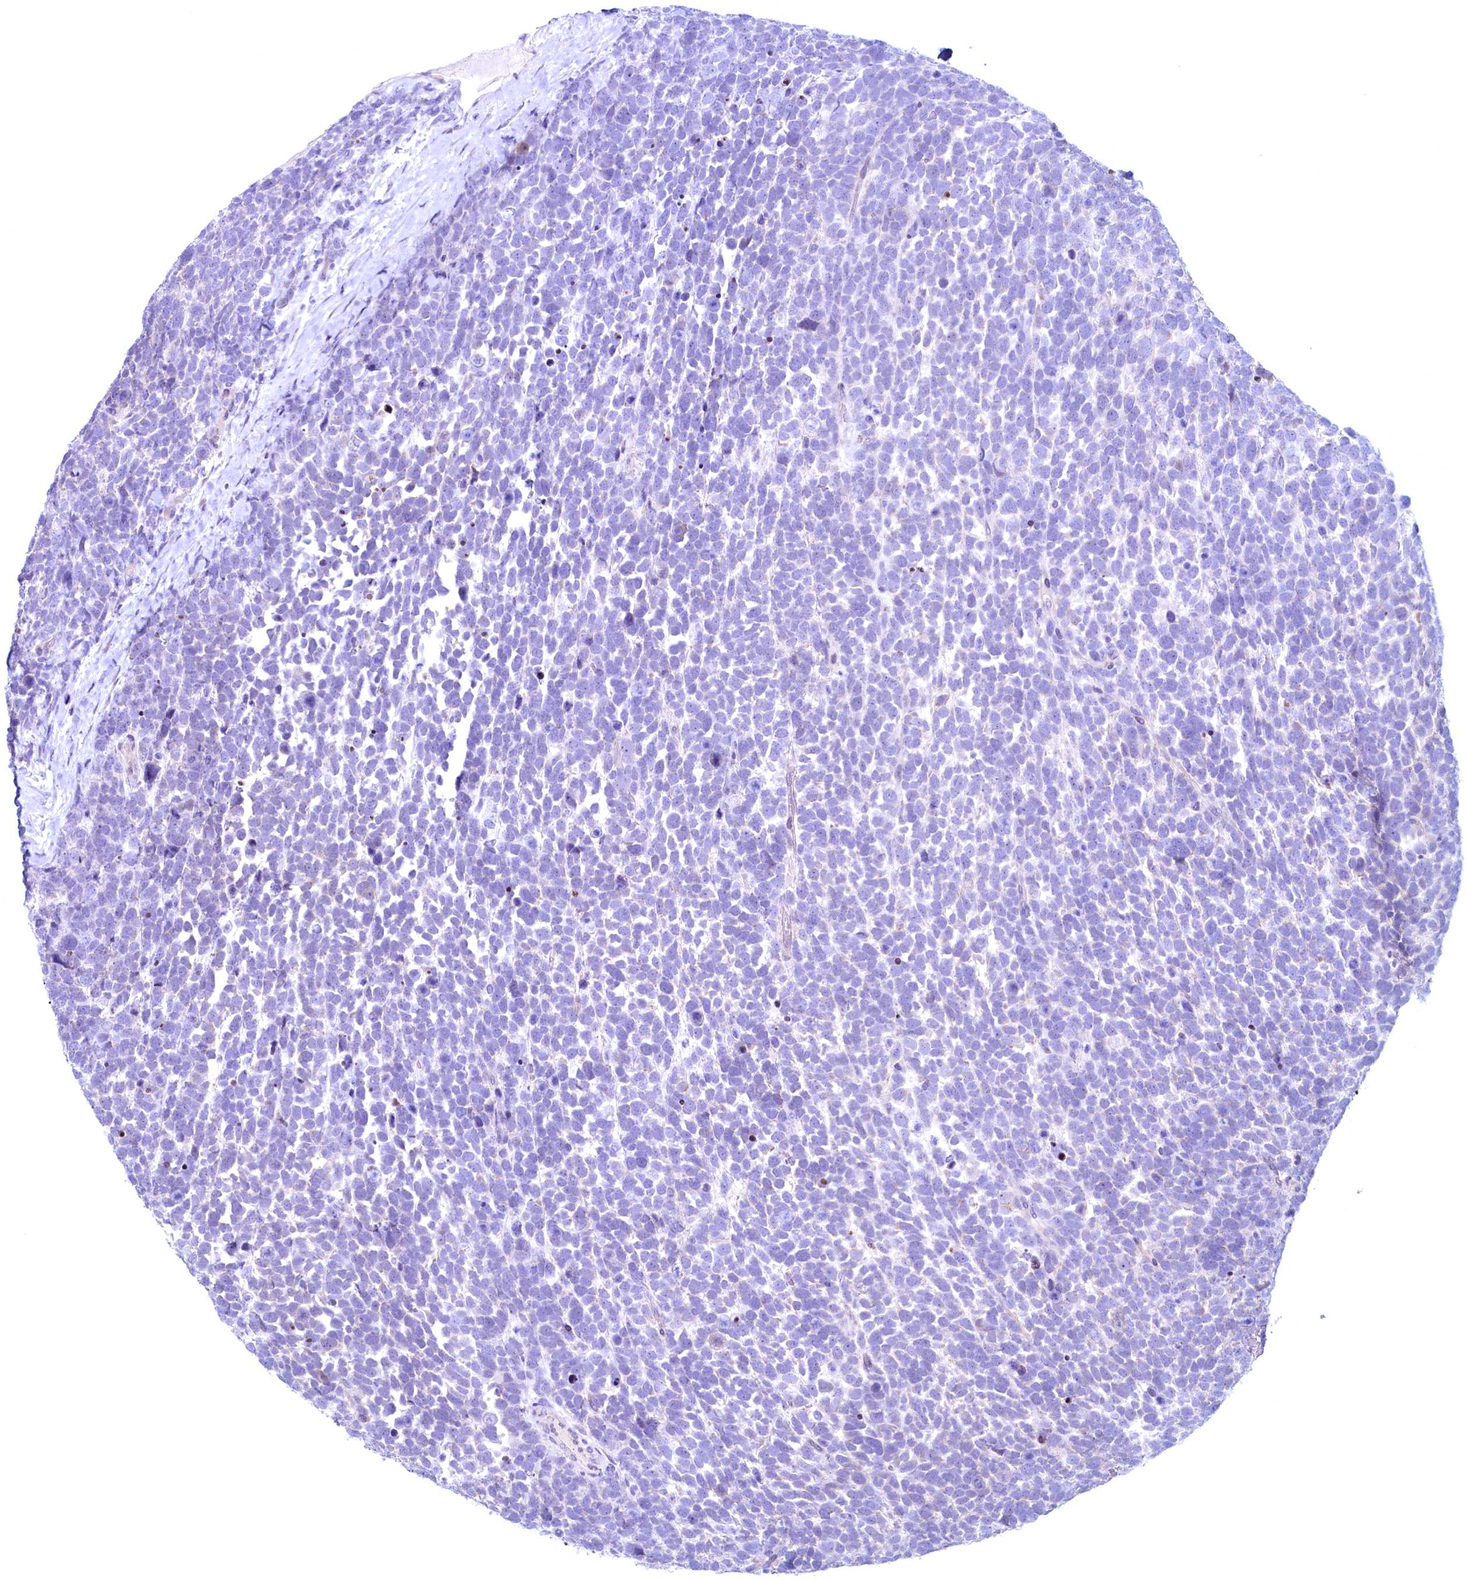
{"staining": {"intensity": "negative", "quantity": "none", "location": "none"}, "tissue": "urothelial cancer", "cell_type": "Tumor cells", "image_type": "cancer", "snomed": [{"axis": "morphology", "description": "Urothelial carcinoma, High grade"}, {"axis": "topography", "description": "Urinary bladder"}], "caption": "A high-resolution photomicrograph shows IHC staining of high-grade urothelial carcinoma, which shows no significant staining in tumor cells.", "gene": "MAP1LC3A", "patient": {"sex": "female", "age": 82}}